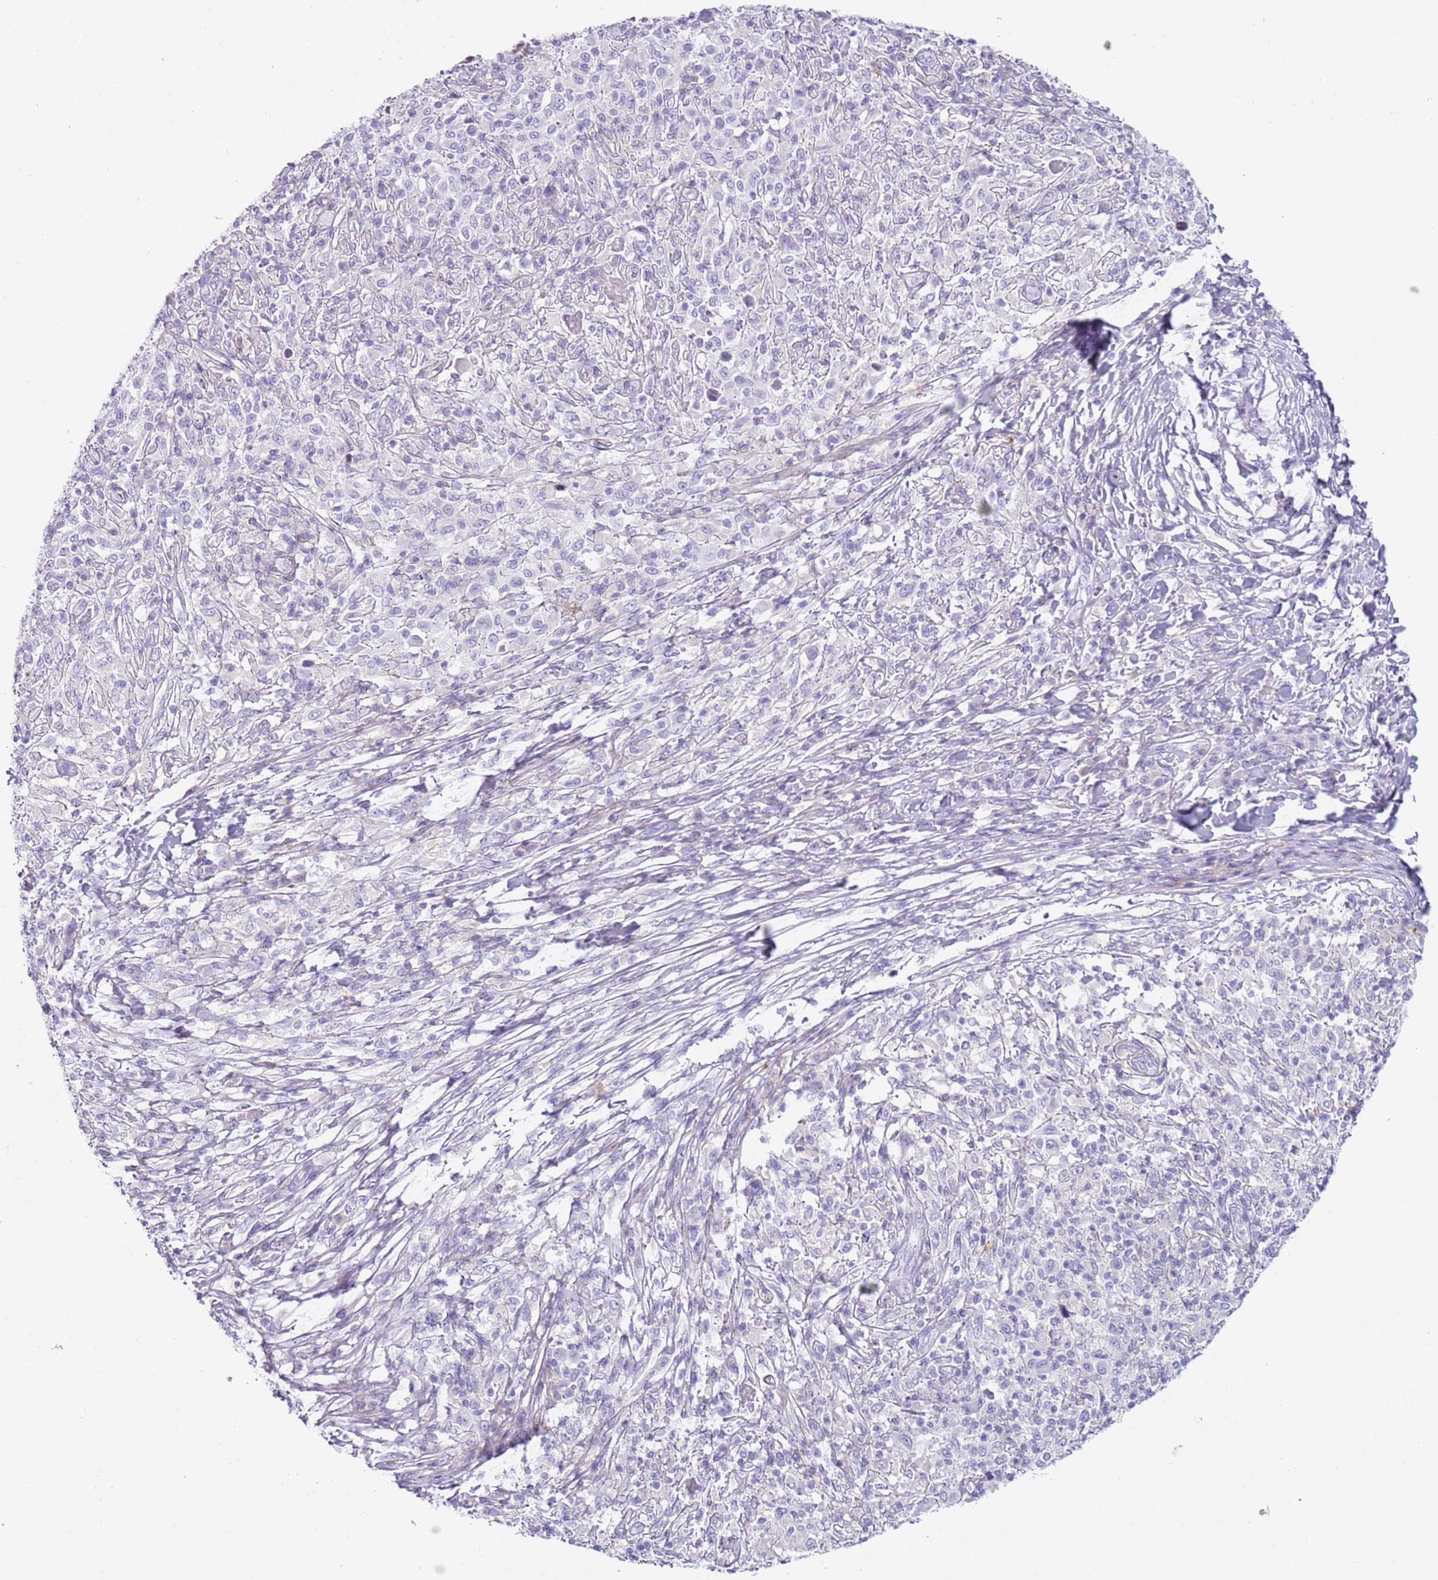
{"staining": {"intensity": "negative", "quantity": "none", "location": "none"}, "tissue": "melanoma", "cell_type": "Tumor cells", "image_type": "cancer", "snomed": [{"axis": "morphology", "description": "Malignant melanoma, NOS"}, {"axis": "topography", "description": "Skin"}], "caption": "Tumor cells are negative for protein expression in human melanoma.", "gene": "NBPF20", "patient": {"sex": "male", "age": 66}}